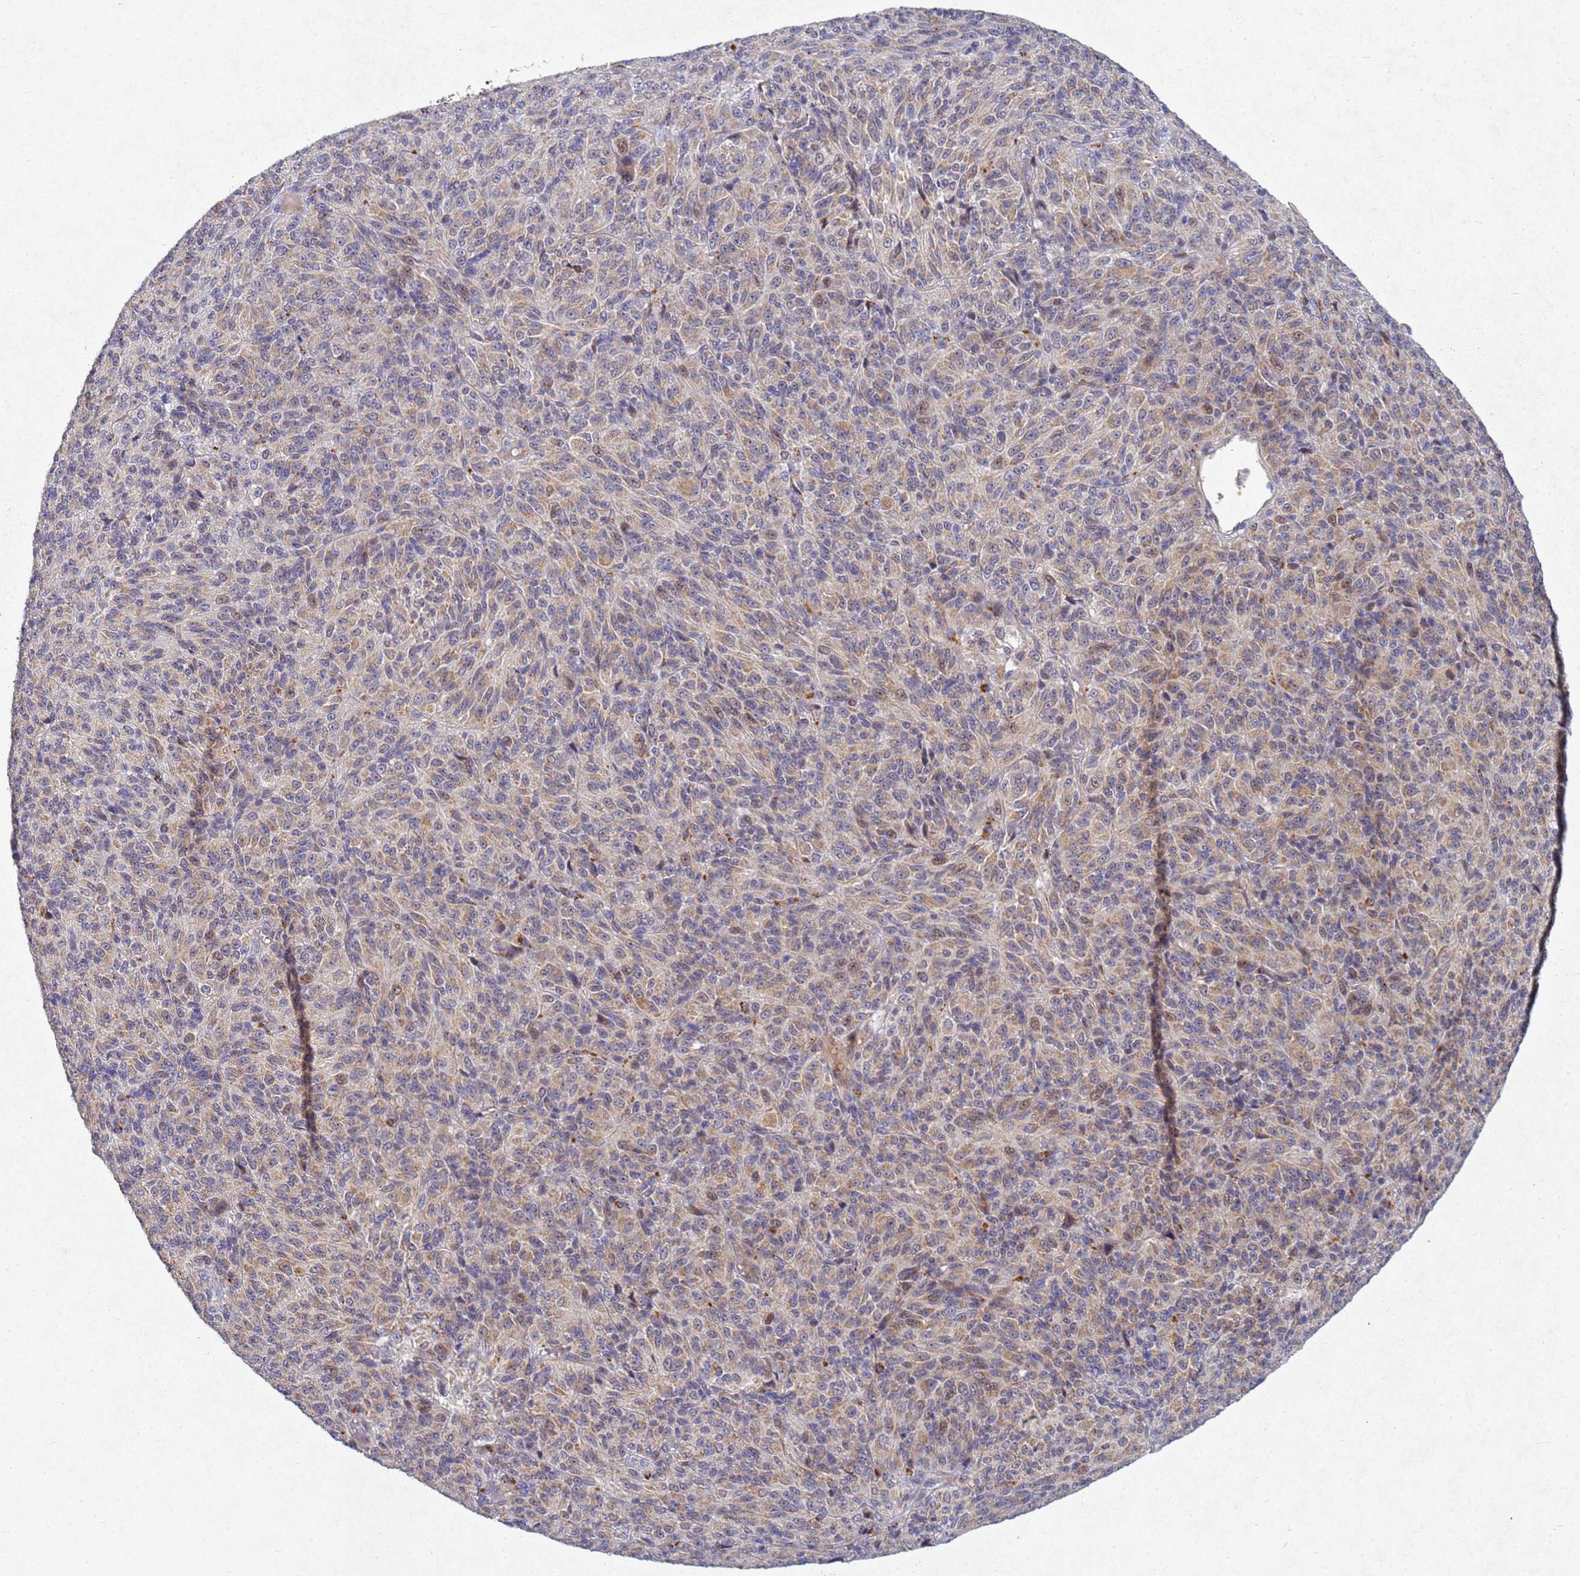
{"staining": {"intensity": "moderate", "quantity": "25%-75%", "location": "cytoplasmic/membranous"}, "tissue": "melanoma", "cell_type": "Tumor cells", "image_type": "cancer", "snomed": [{"axis": "morphology", "description": "Malignant melanoma, Metastatic site"}, {"axis": "topography", "description": "Brain"}], "caption": "The histopathology image shows immunohistochemical staining of malignant melanoma (metastatic site). There is moderate cytoplasmic/membranous staining is identified in approximately 25%-75% of tumor cells.", "gene": "TNPO2", "patient": {"sex": "female", "age": 56}}